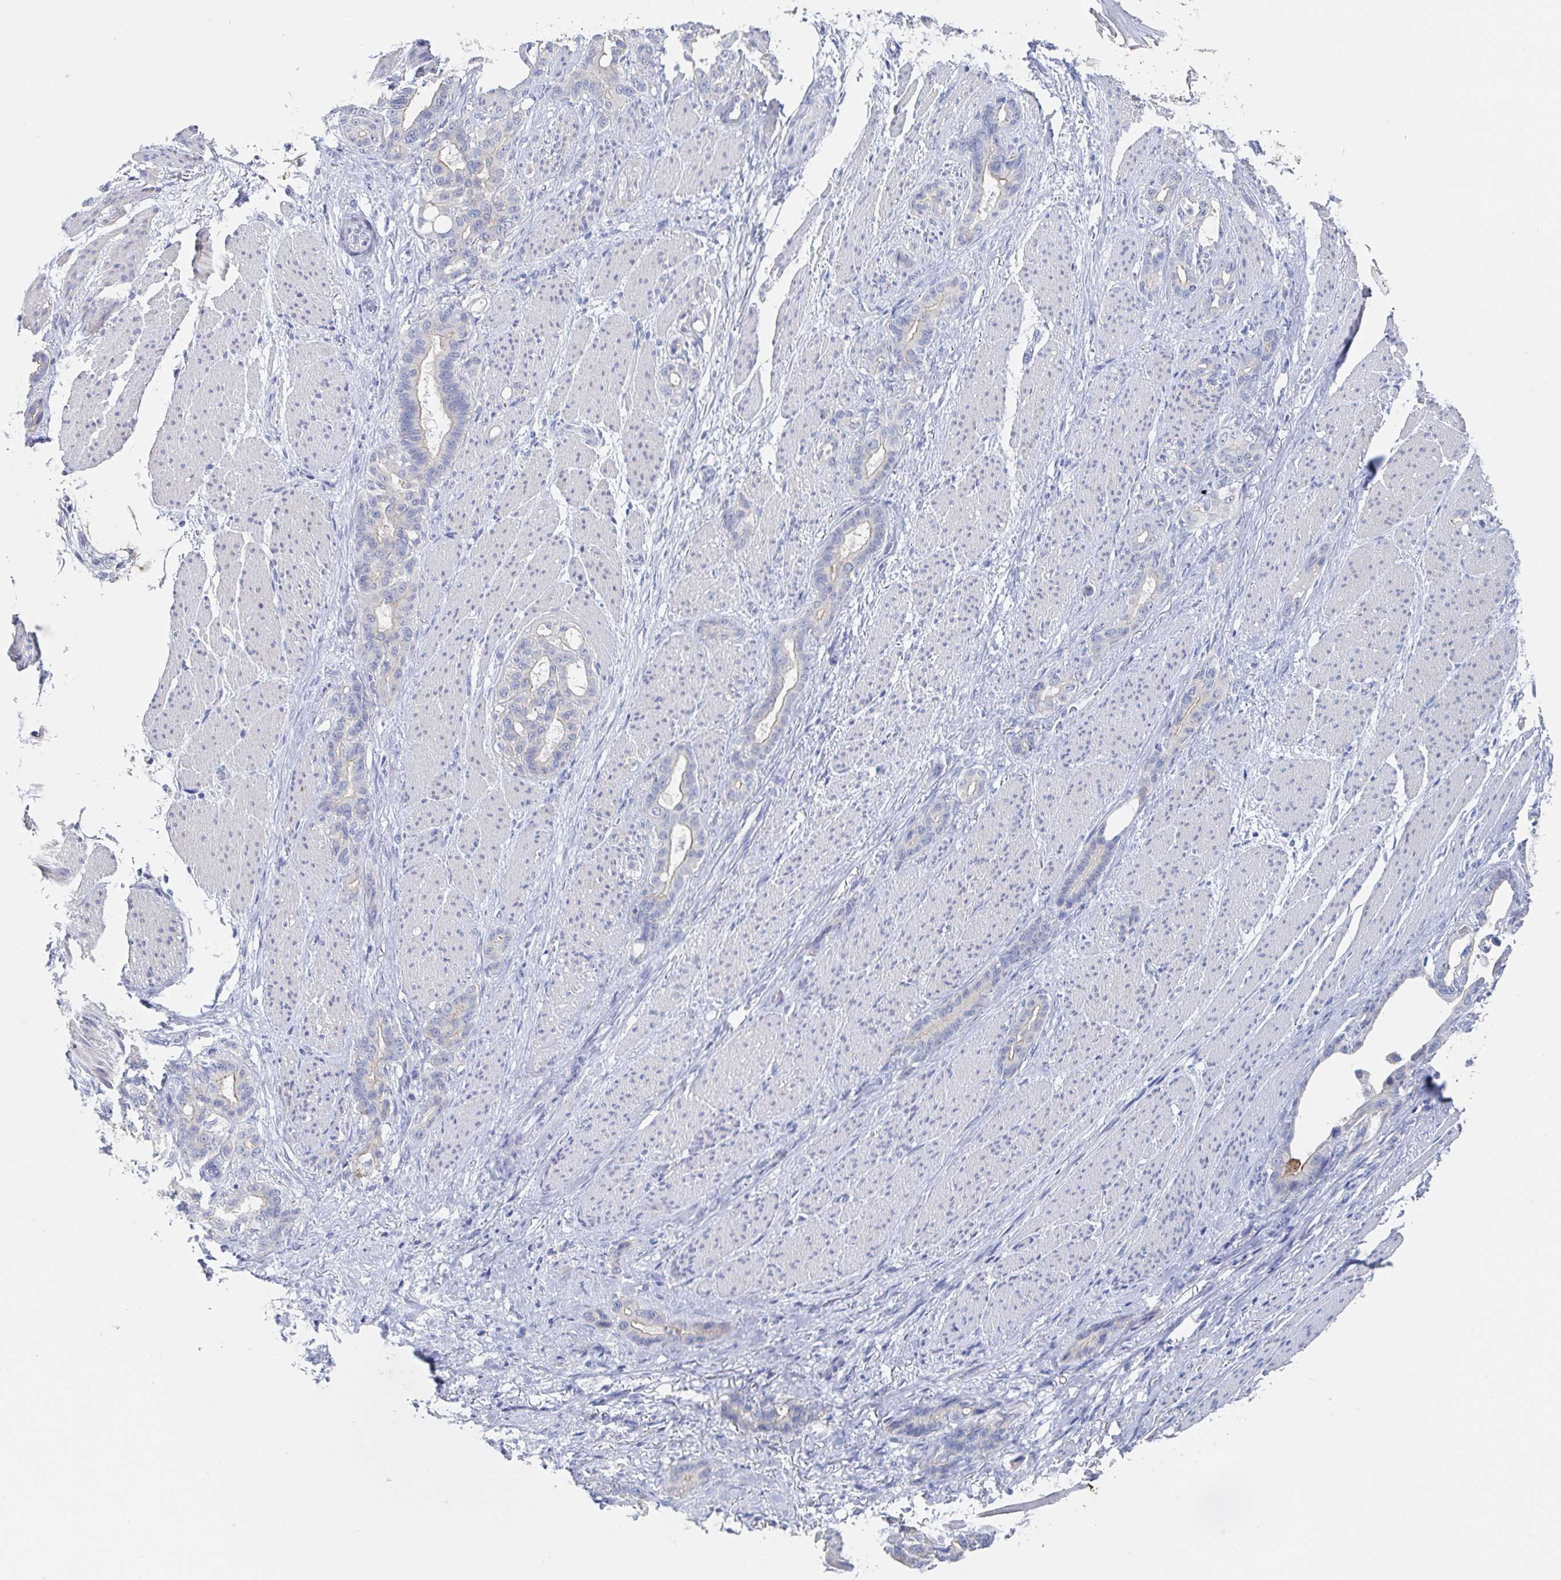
{"staining": {"intensity": "weak", "quantity": "<25%", "location": "cytoplasmic/membranous"}, "tissue": "stomach cancer", "cell_type": "Tumor cells", "image_type": "cancer", "snomed": [{"axis": "morphology", "description": "Normal tissue, NOS"}, {"axis": "morphology", "description": "Adenocarcinoma, NOS"}, {"axis": "topography", "description": "Esophagus"}, {"axis": "topography", "description": "Stomach, upper"}], "caption": "High power microscopy photomicrograph of an immunohistochemistry image of stomach cancer (adenocarcinoma), revealing no significant expression in tumor cells. (DAB (3,3'-diaminobenzidine) immunohistochemistry with hematoxylin counter stain).", "gene": "ZNF430", "patient": {"sex": "male", "age": 62}}